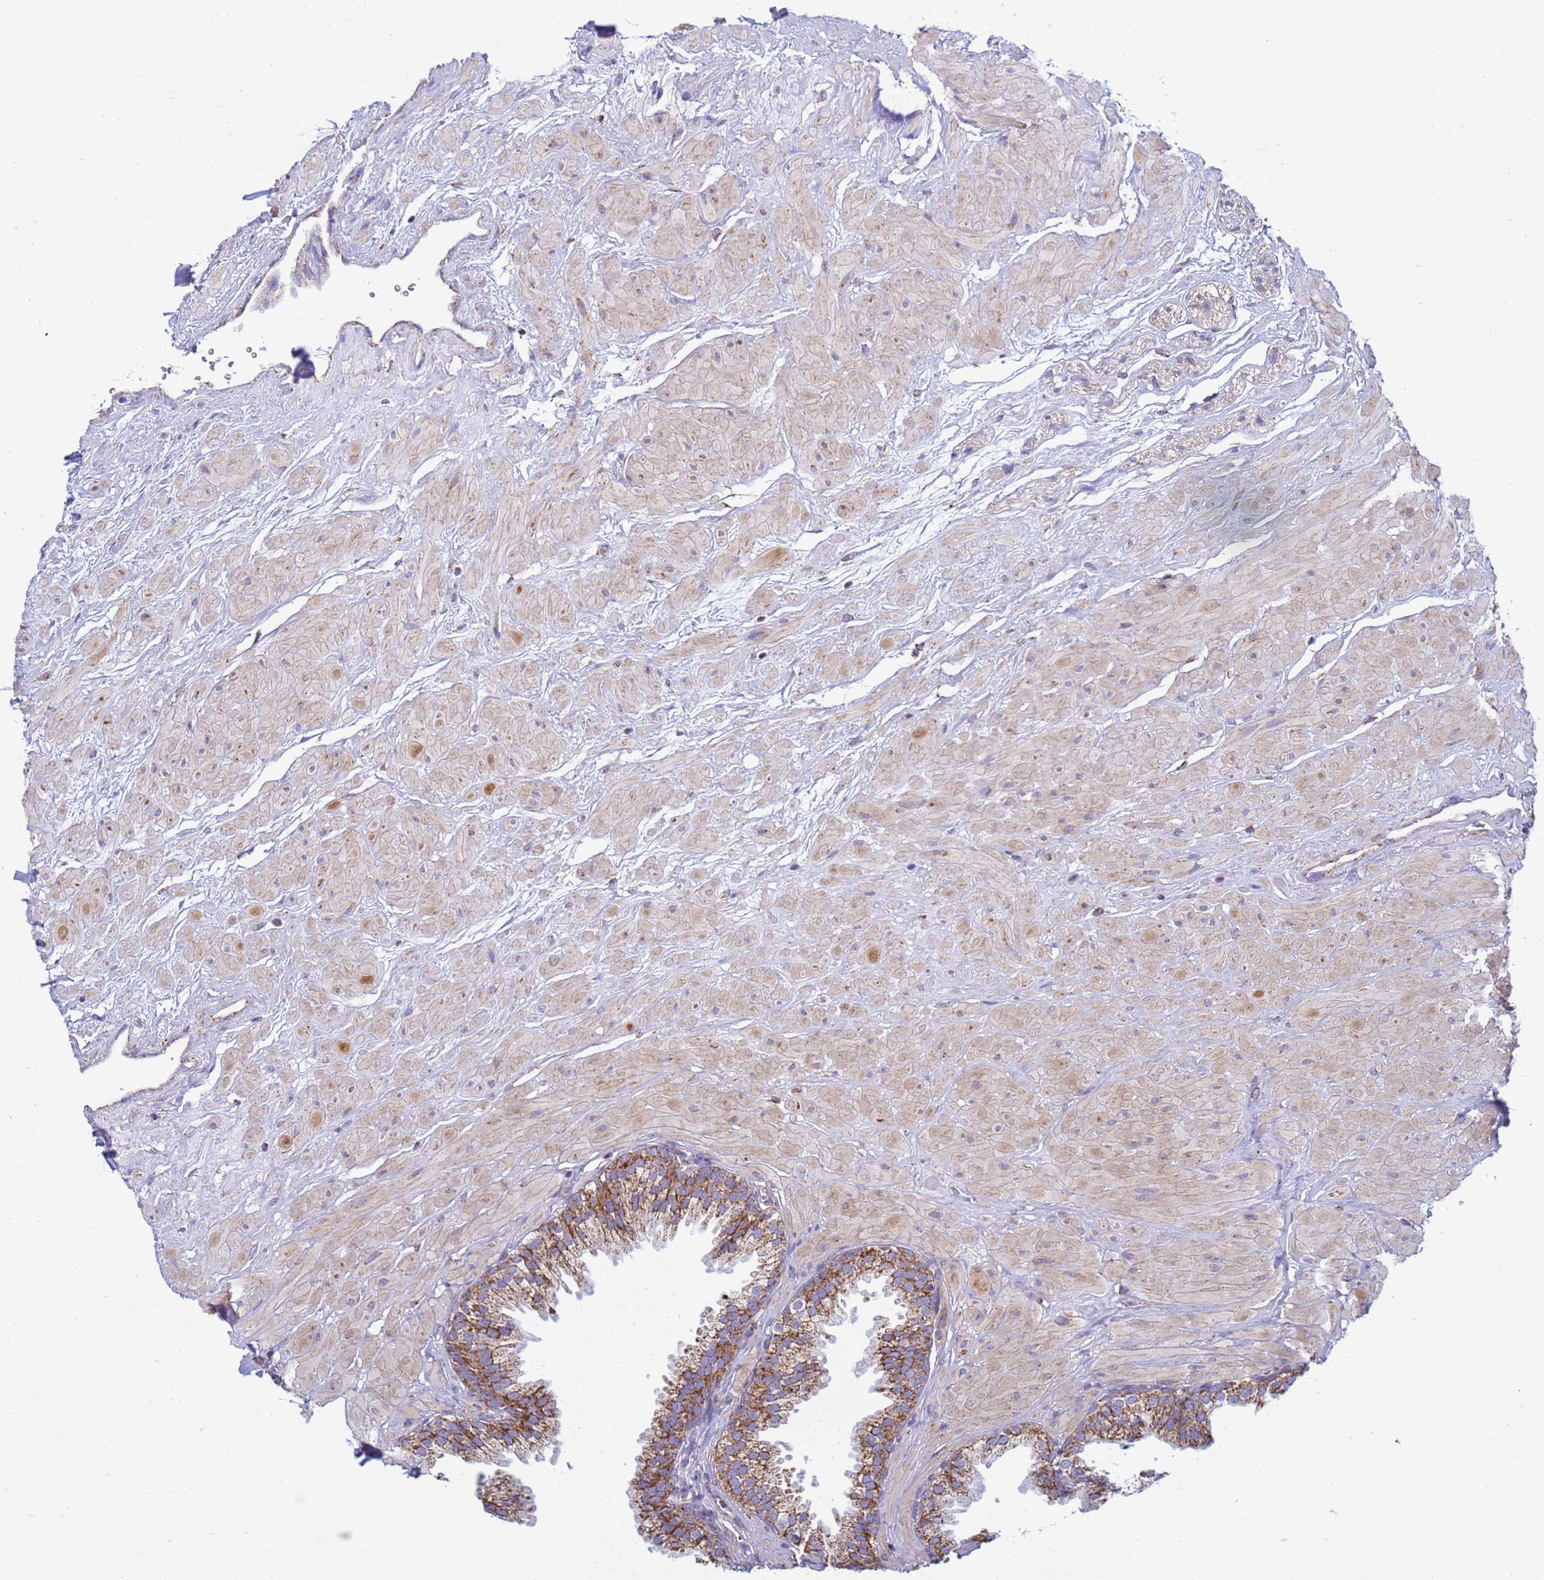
{"staining": {"intensity": "strong", "quantity": ">75%", "location": "cytoplasmic/membranous"}, "tissue": "prostate", "cell_type": "Glandular cells", "image_type": "normal", "snomed": [{"axis": "morphology", "description": "Normal tissue, NOS"}, {"axis": "topography", "description": "Prostate"}, {"axis": "topography", "description": "Peripheral nerve tissue"}], "caption": "This histopathology image shows benign prostate stained with immunohistochemistry to label a protein in brown. The cytoplasmic/membranous of glandular cells show strong positivity for the protein. Nuclei are counter-stained blue.", "gene": "COQ4", "patient": {"sex": "male", "age": 55}}